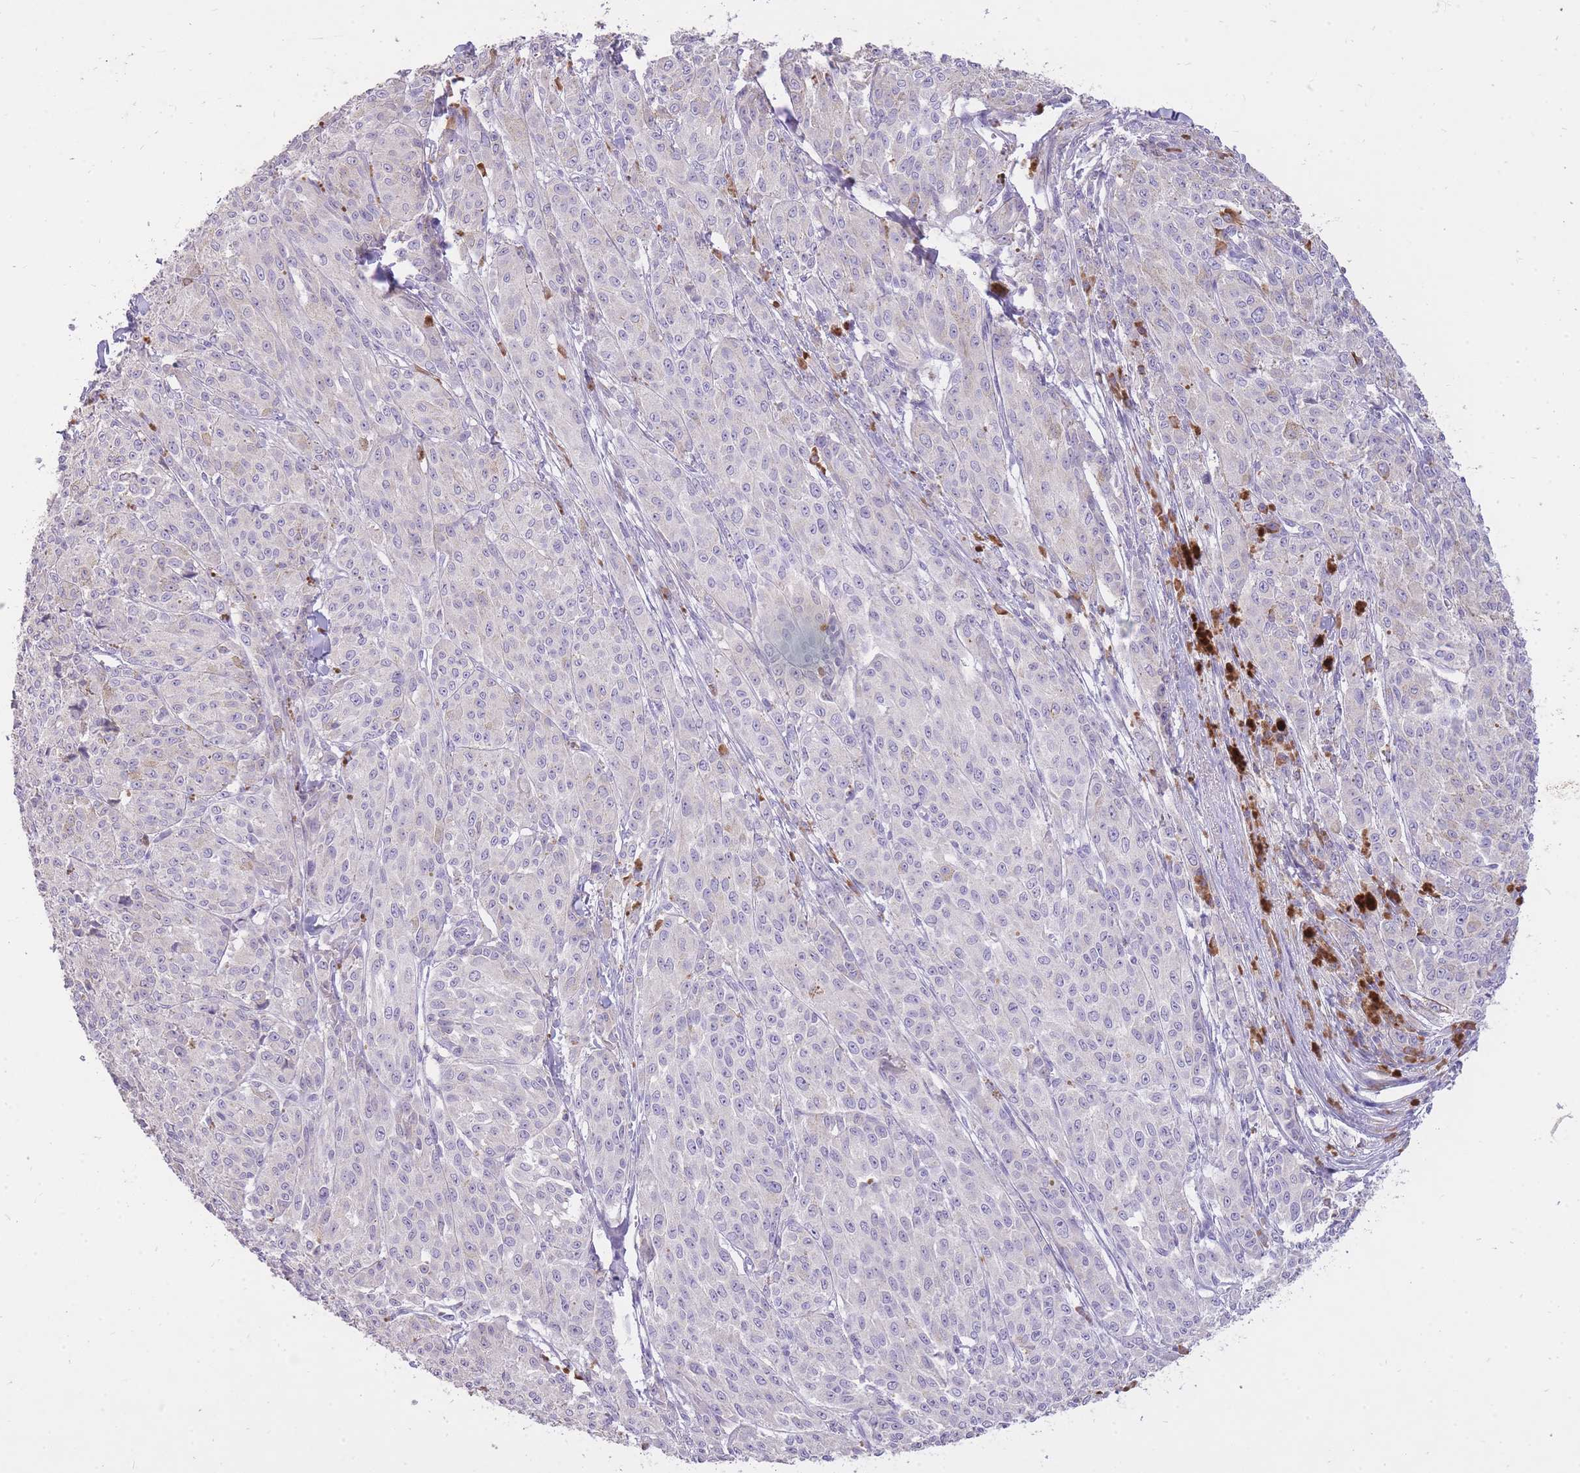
{"staining": {"intensity": "negative", "quantity": "none", "location": "none"}, "tissue": "melanoma", "cell_type": "Tumor cells", "image_type": "cancer", "snomed": [{"axis": "morphology", "description": "Malignant melanoma, NOS"}, {"axis": "topography", "description": "Skin"}], "caption": "This is an immunohistochemistry (IHC) micrograph of human melanoma. There is no staining in tumor cells.", "gene": "FRG2C", "patient": {"sex": "female", "age": 52}}